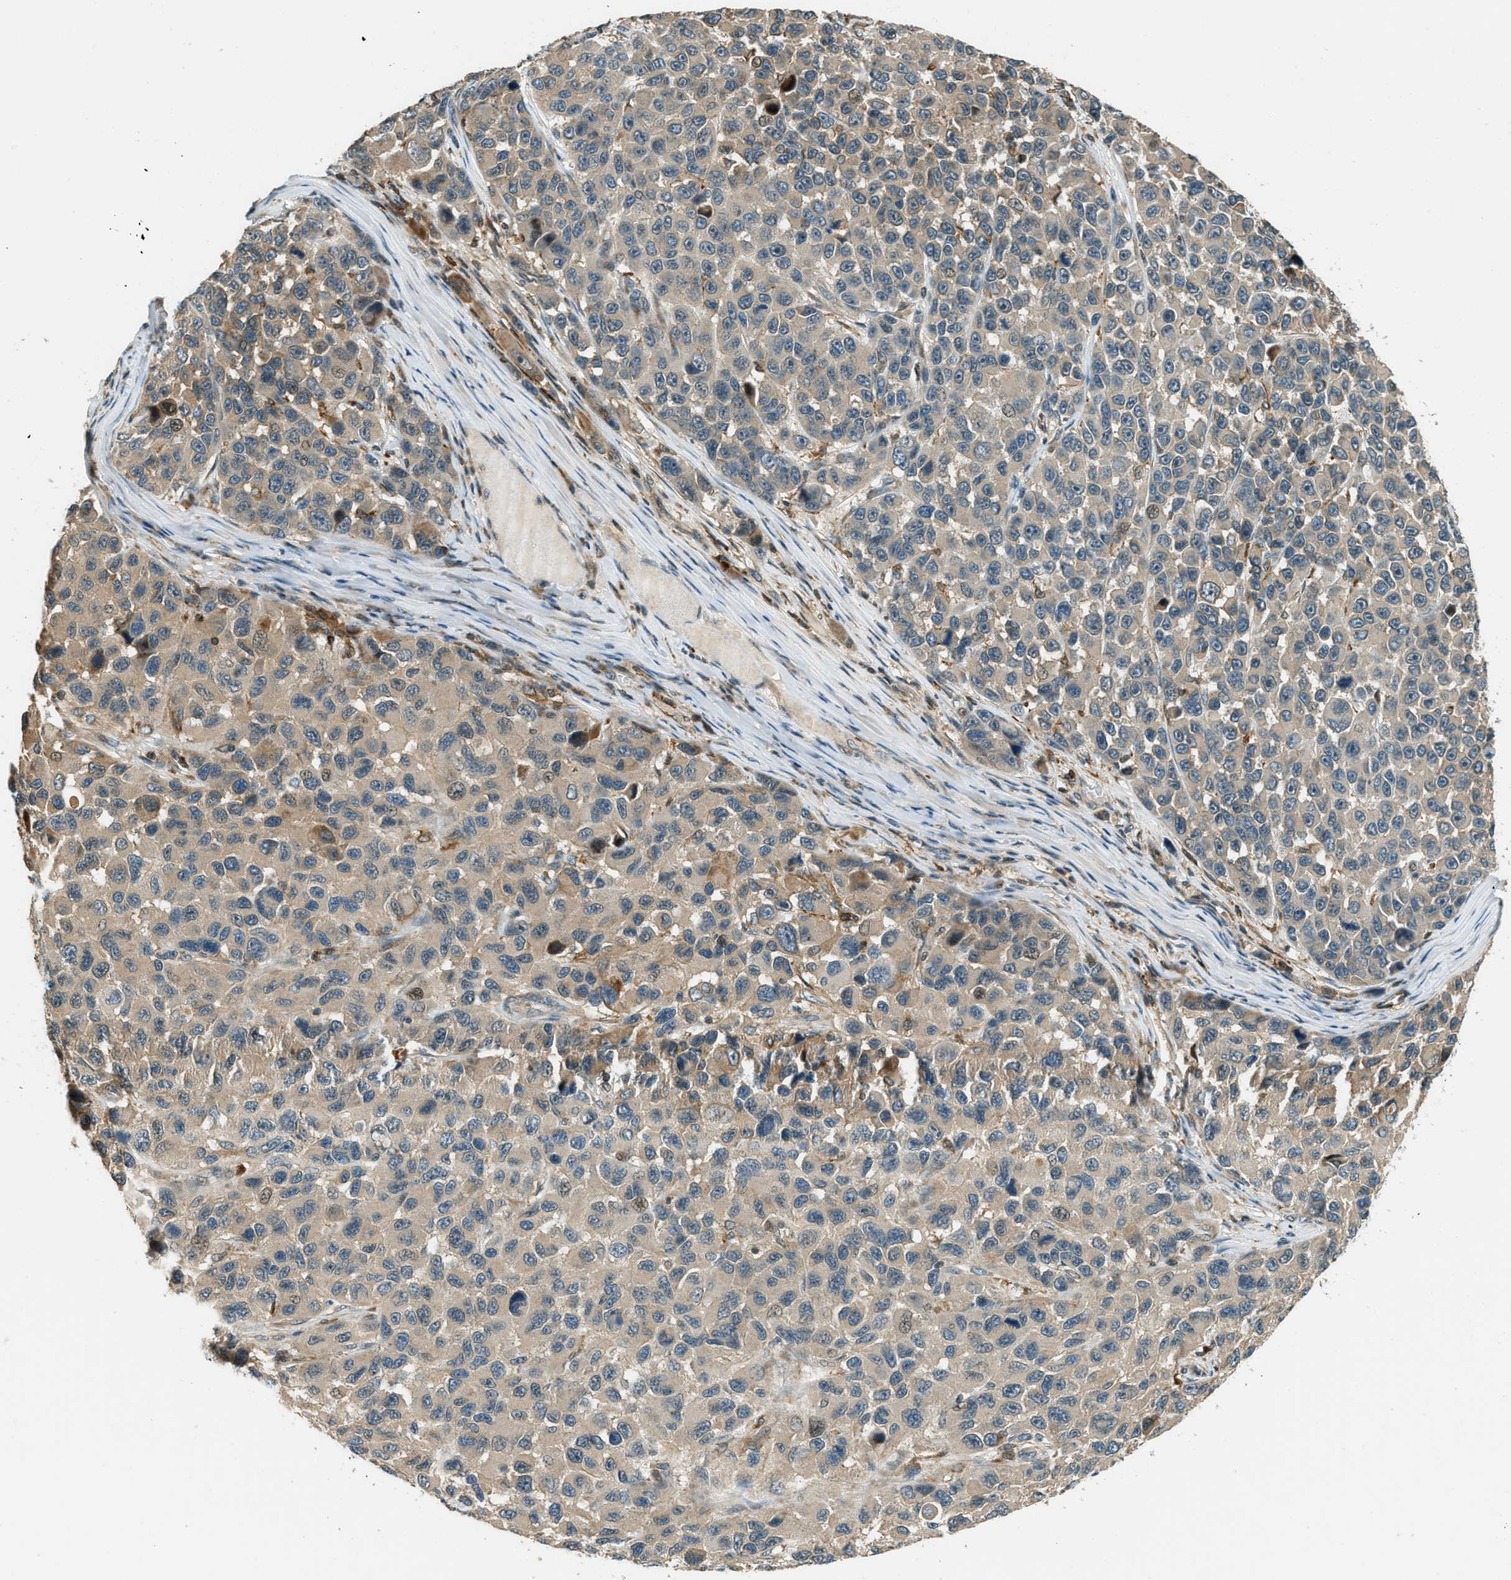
{"staining": {"intensity": "weak", "quantity": "<25%", "location": "cytoplasmic/membranous"}, "tissue": "melanoma", "cell_type": "Tumor cells", "image_type": "cancer", "snomed": [{"axis": "morphology", "description": "Malignant melanoma, NOS"}, {"axis": "topography", "description": "Skin"}], "caption": "Malignant melanoma was stained to show a protein in brown. There is no significant expression in tumor cells.", "gene": "PTPN23", "patient": {"sex": "male", "age": 53}}